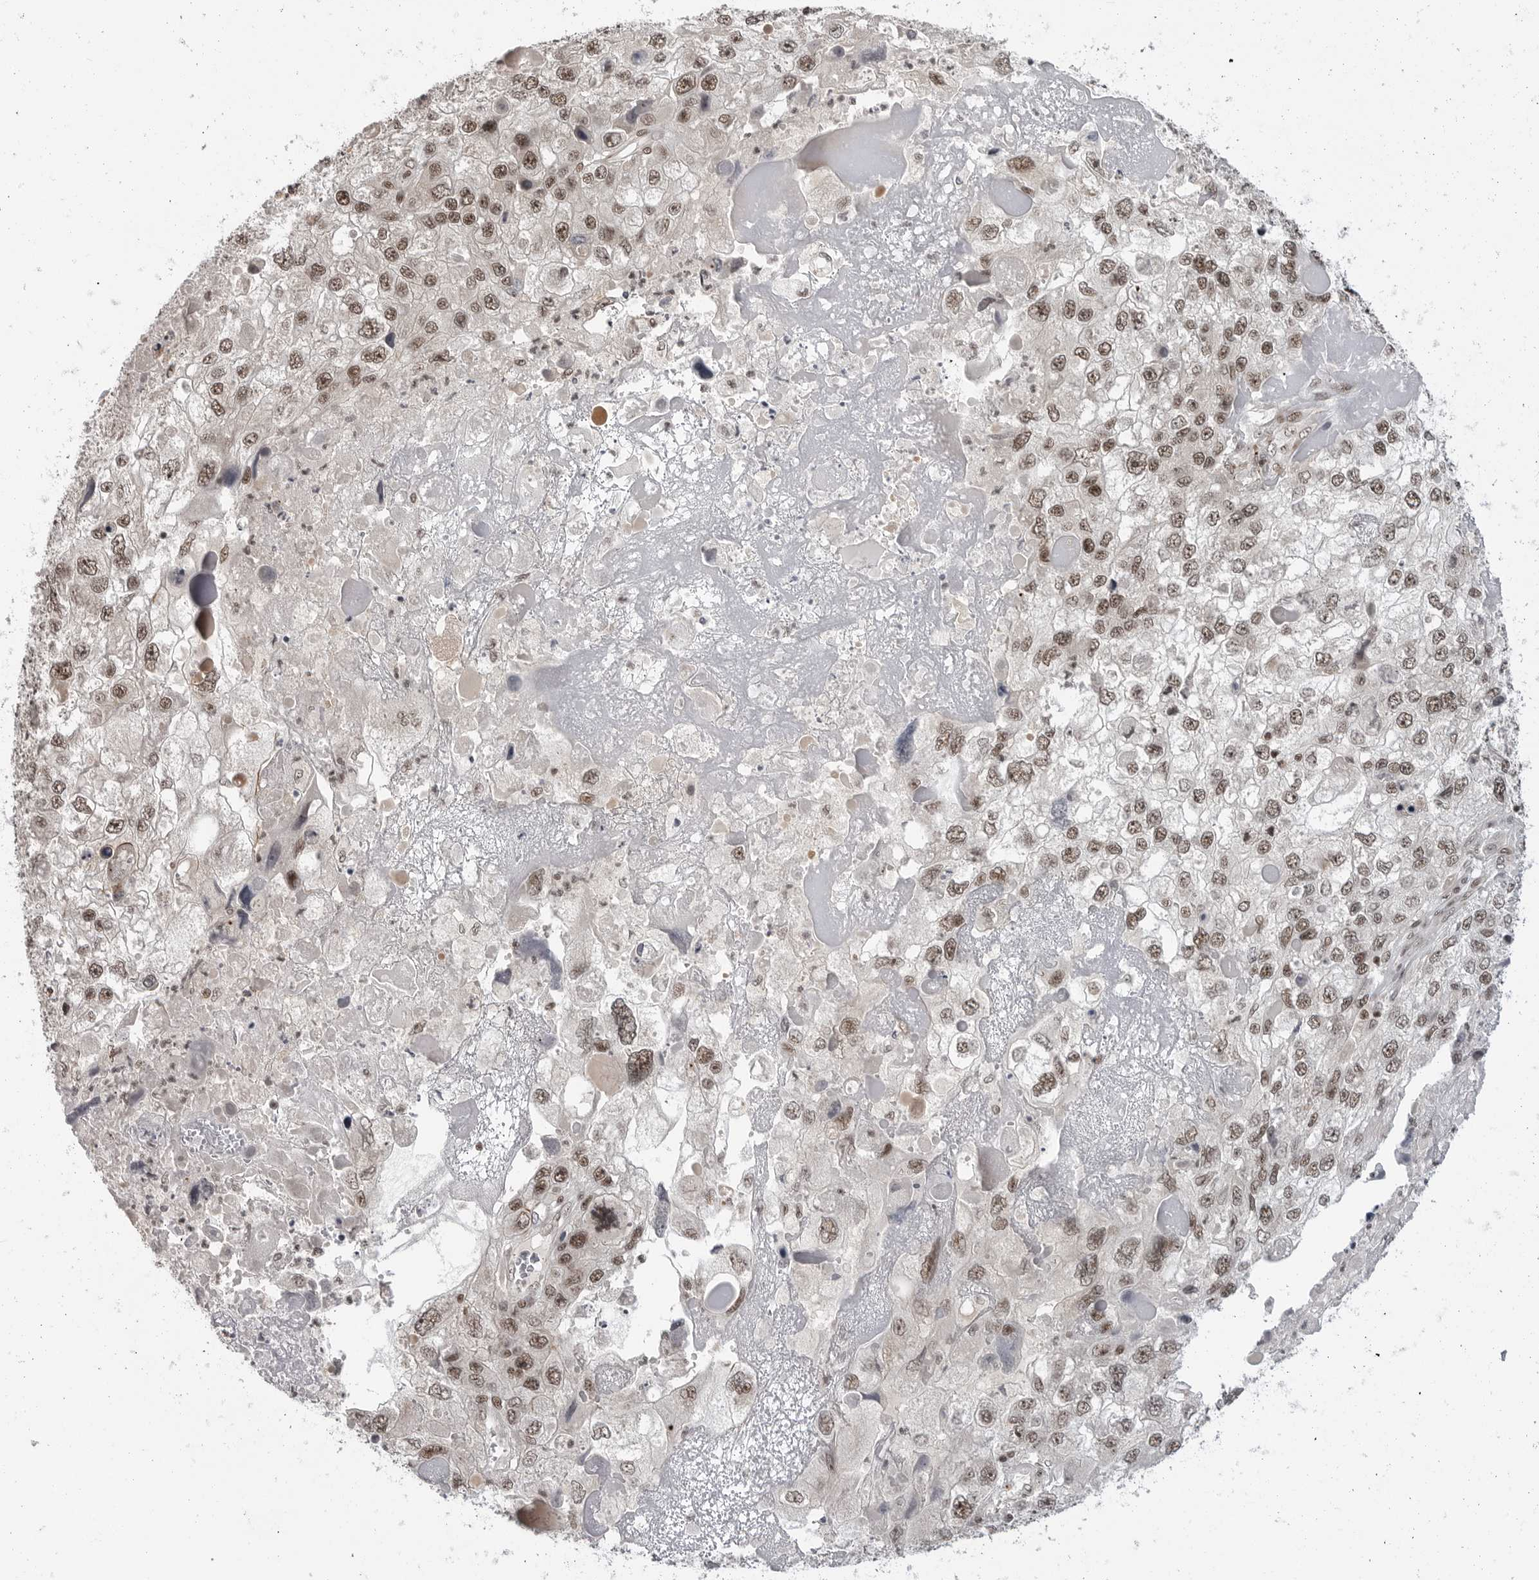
{"staining": {"intensity": "moderate", "quantity": ">75%", "location": "nuclear"}, "tissue": "endometrial cancer", "cell_type": "Tumor cells", "image_type": "cancer", "snomed": [{"axis": "morphology", "description": "Adenocarcinoma, NOS"}, {"axis": "topography", "description": "Endometrium"}], "caption": "Immunohistochemical staining of human endometrial cancer displays moderate nuclear protein staining in about >75% of tumor cells.", "gene": "TRIM66", "patient": {"sex": "female", "age": 49}}